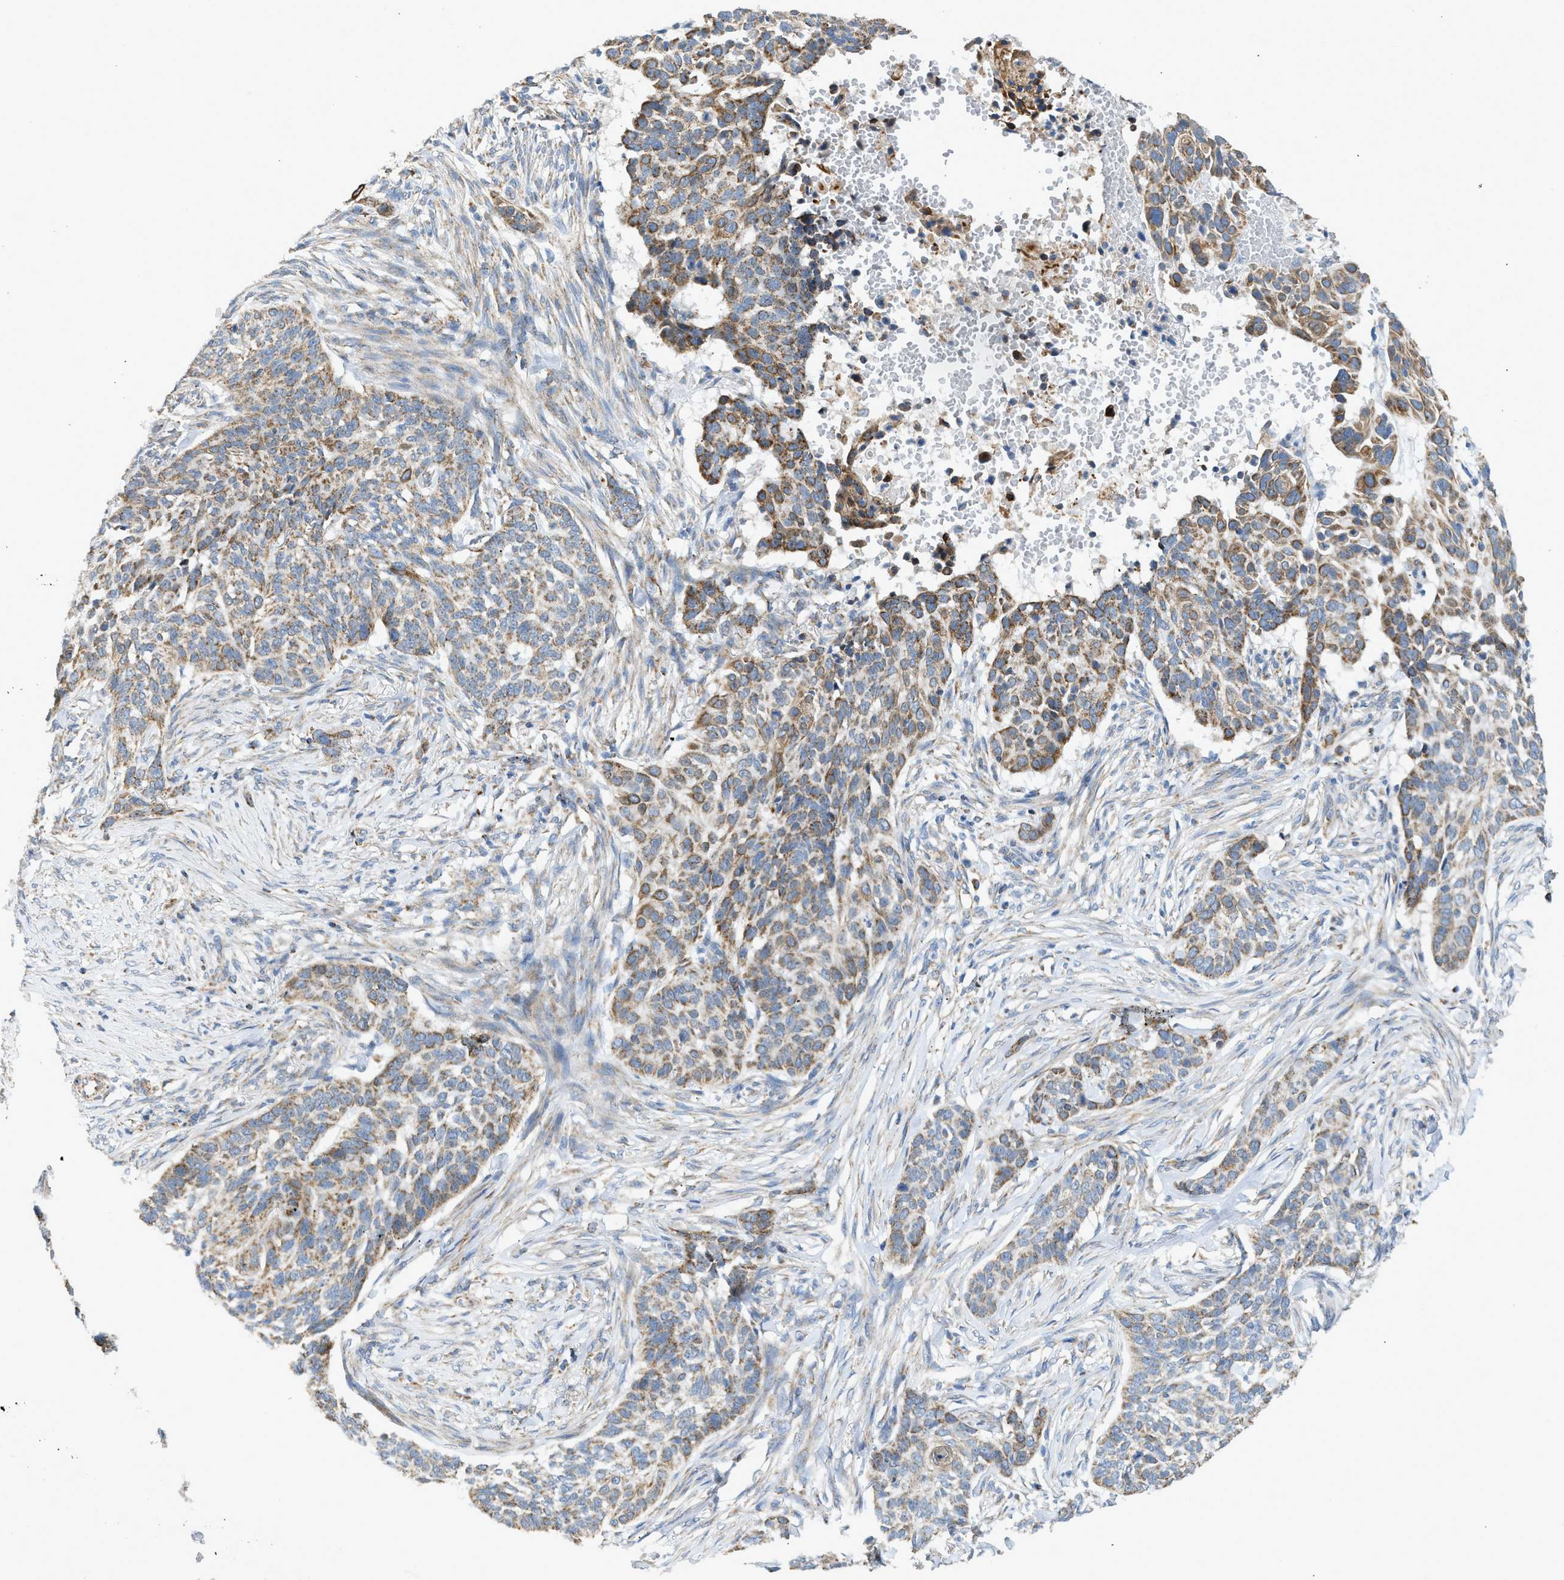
{"staining": {"intensity": "moderate", "quantity": "25%-75%", "location": "cytoplasmic/membranous"}, "tissue": "skin cancer", "cell_type": "Tumor cells", "image_type": "cancer", "snomed": [{"axis": "morphology", "description": "Basal cell carcinoma"}, {"axis": "topography", "description": "Skin"}], "caption": "This image exhibits skin cancer stained with immunohistochemistry to label a protein in brown. The cytoplasmic/membranous of tumor cells show moderate positivity for the protein. Nuclei are counter-stained blue.", "gene": "GOT2", "patient": {"sex": "male", "age": 85}}